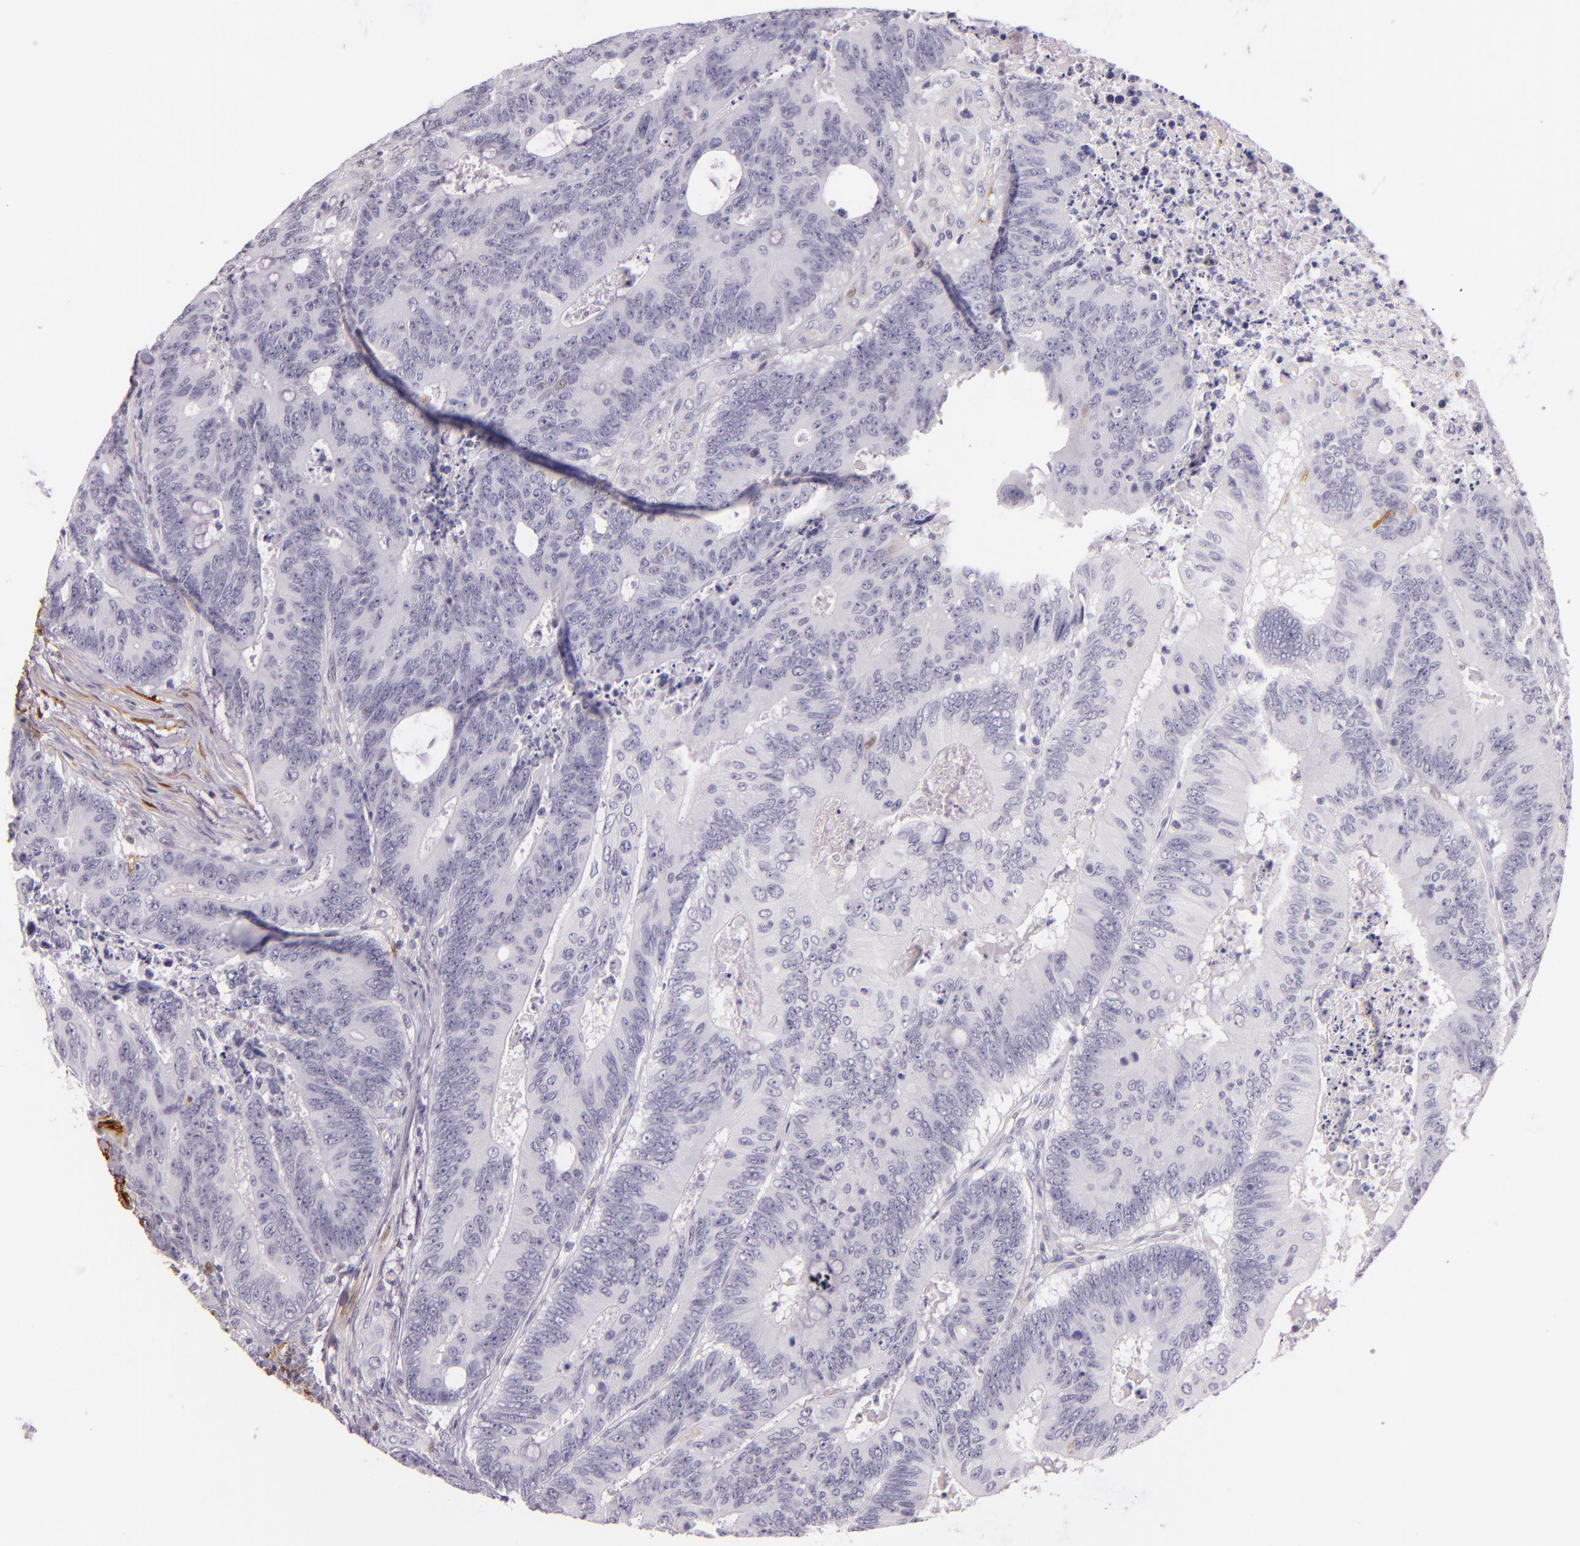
{"staining": {"intensity": "negative", "quantity": "none", "location": "none"}, "tissue": "colorectal cancer", "cell_type": "Tumor cells", "image_type": "cancer", "snomed": [{"axis": "morphology", "description": "Adenocarcinoma, NOS"}, {"axis": "topography", "description": "Colon"}], "caption": "Immunohistochemistry (IHC) histopathology image of human adenocarcinoma (colorectal) stained for a protein (brown), which shows no expression in tumor cells. Nuclei are stained in blue.", "gene": "MT1A", "patient": {"sex": "male", "age": 65}}